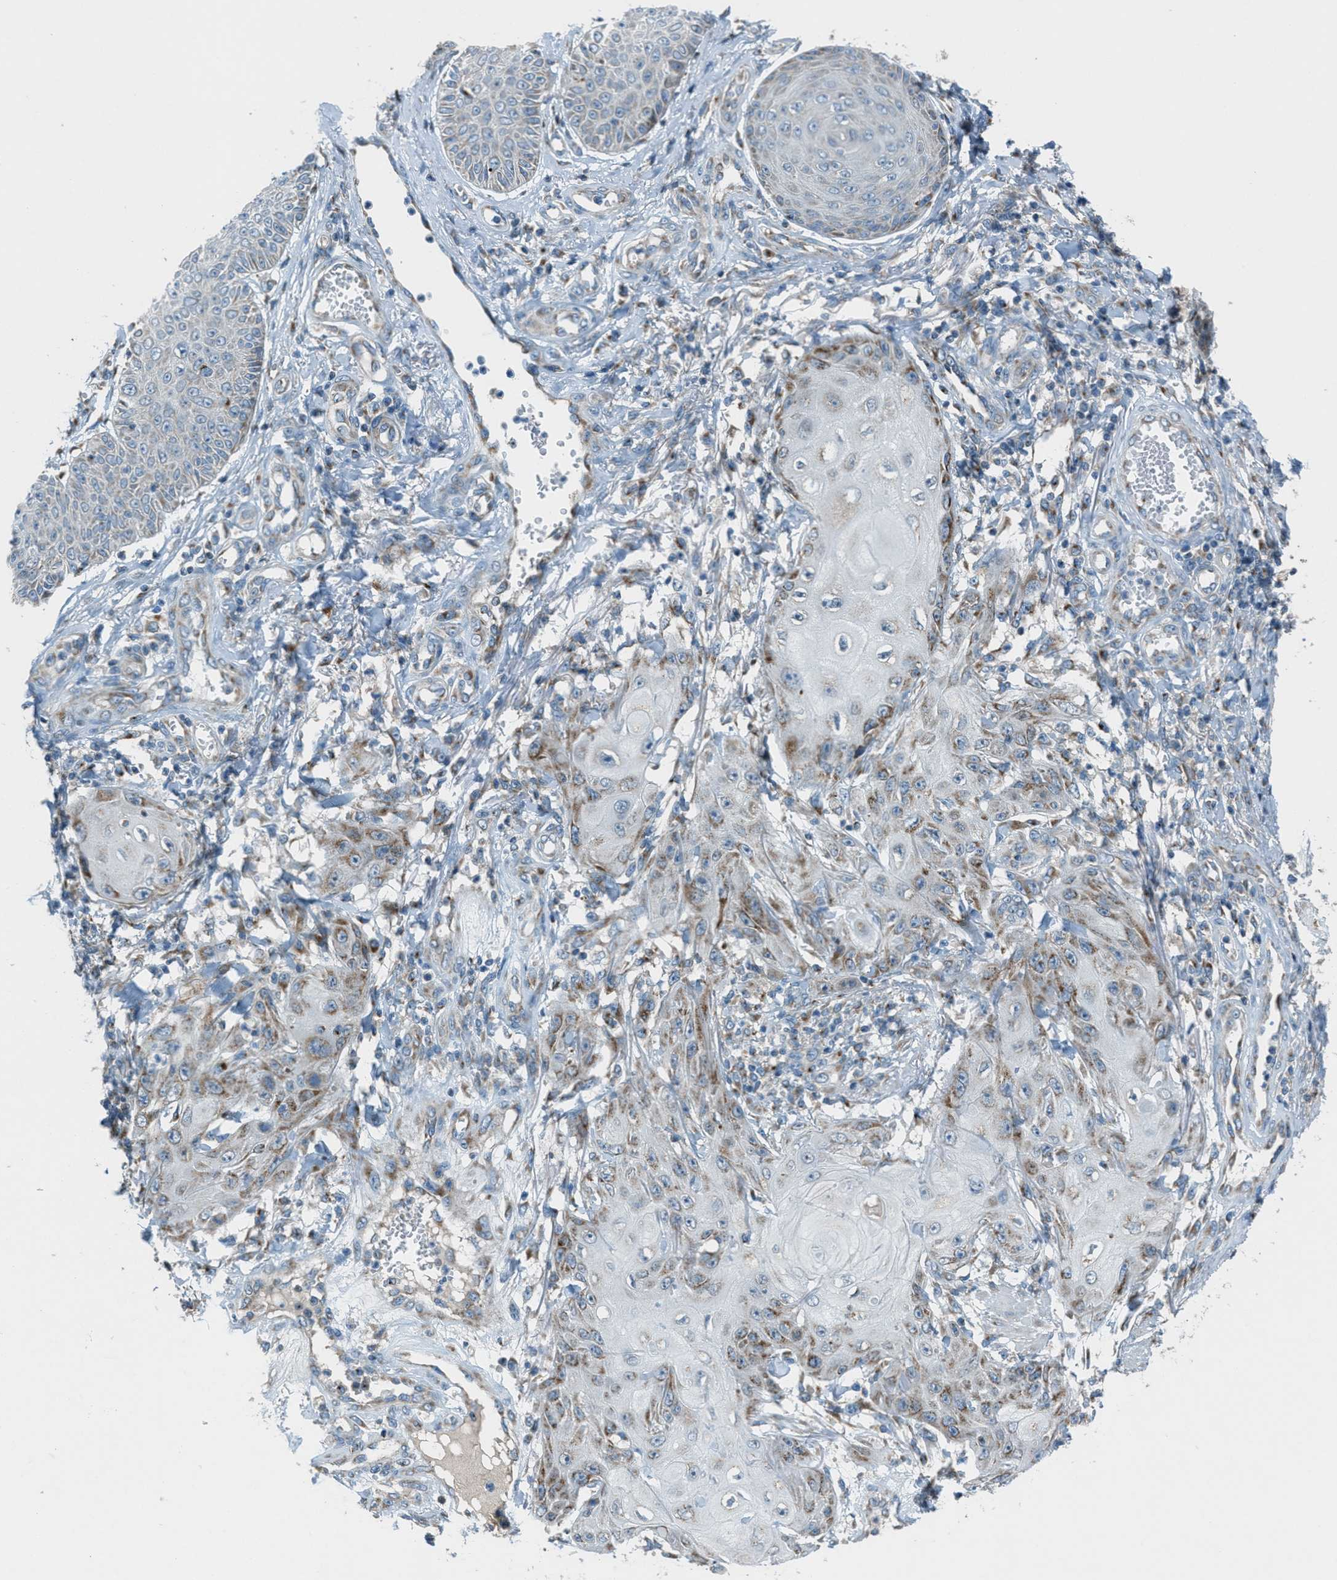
{"staining": {"intensity": "moderate", "quantity": "25%-75%", "location": "cytoplasmic/membranous"}, "tissue": "skin cancer", "cell_type": "Tumor cells", "image_type": "cancer", "snomed": [{"axis": "morphology", "description": "Squamous cell carcinoma, NOS"}, {"axis": "topography", "description": "Skin"}], "caption": "Immunohistochemistry histopathology image of skin cancer (squamous cell carcinoma) stained for a protein (brown), which displays medium levels of moderate cytoplasmic/membranous expression in approximately 25%-75% of tumor cells.", "gene": "BCKDK", "patient": {"sex": "male", "age": 74}}